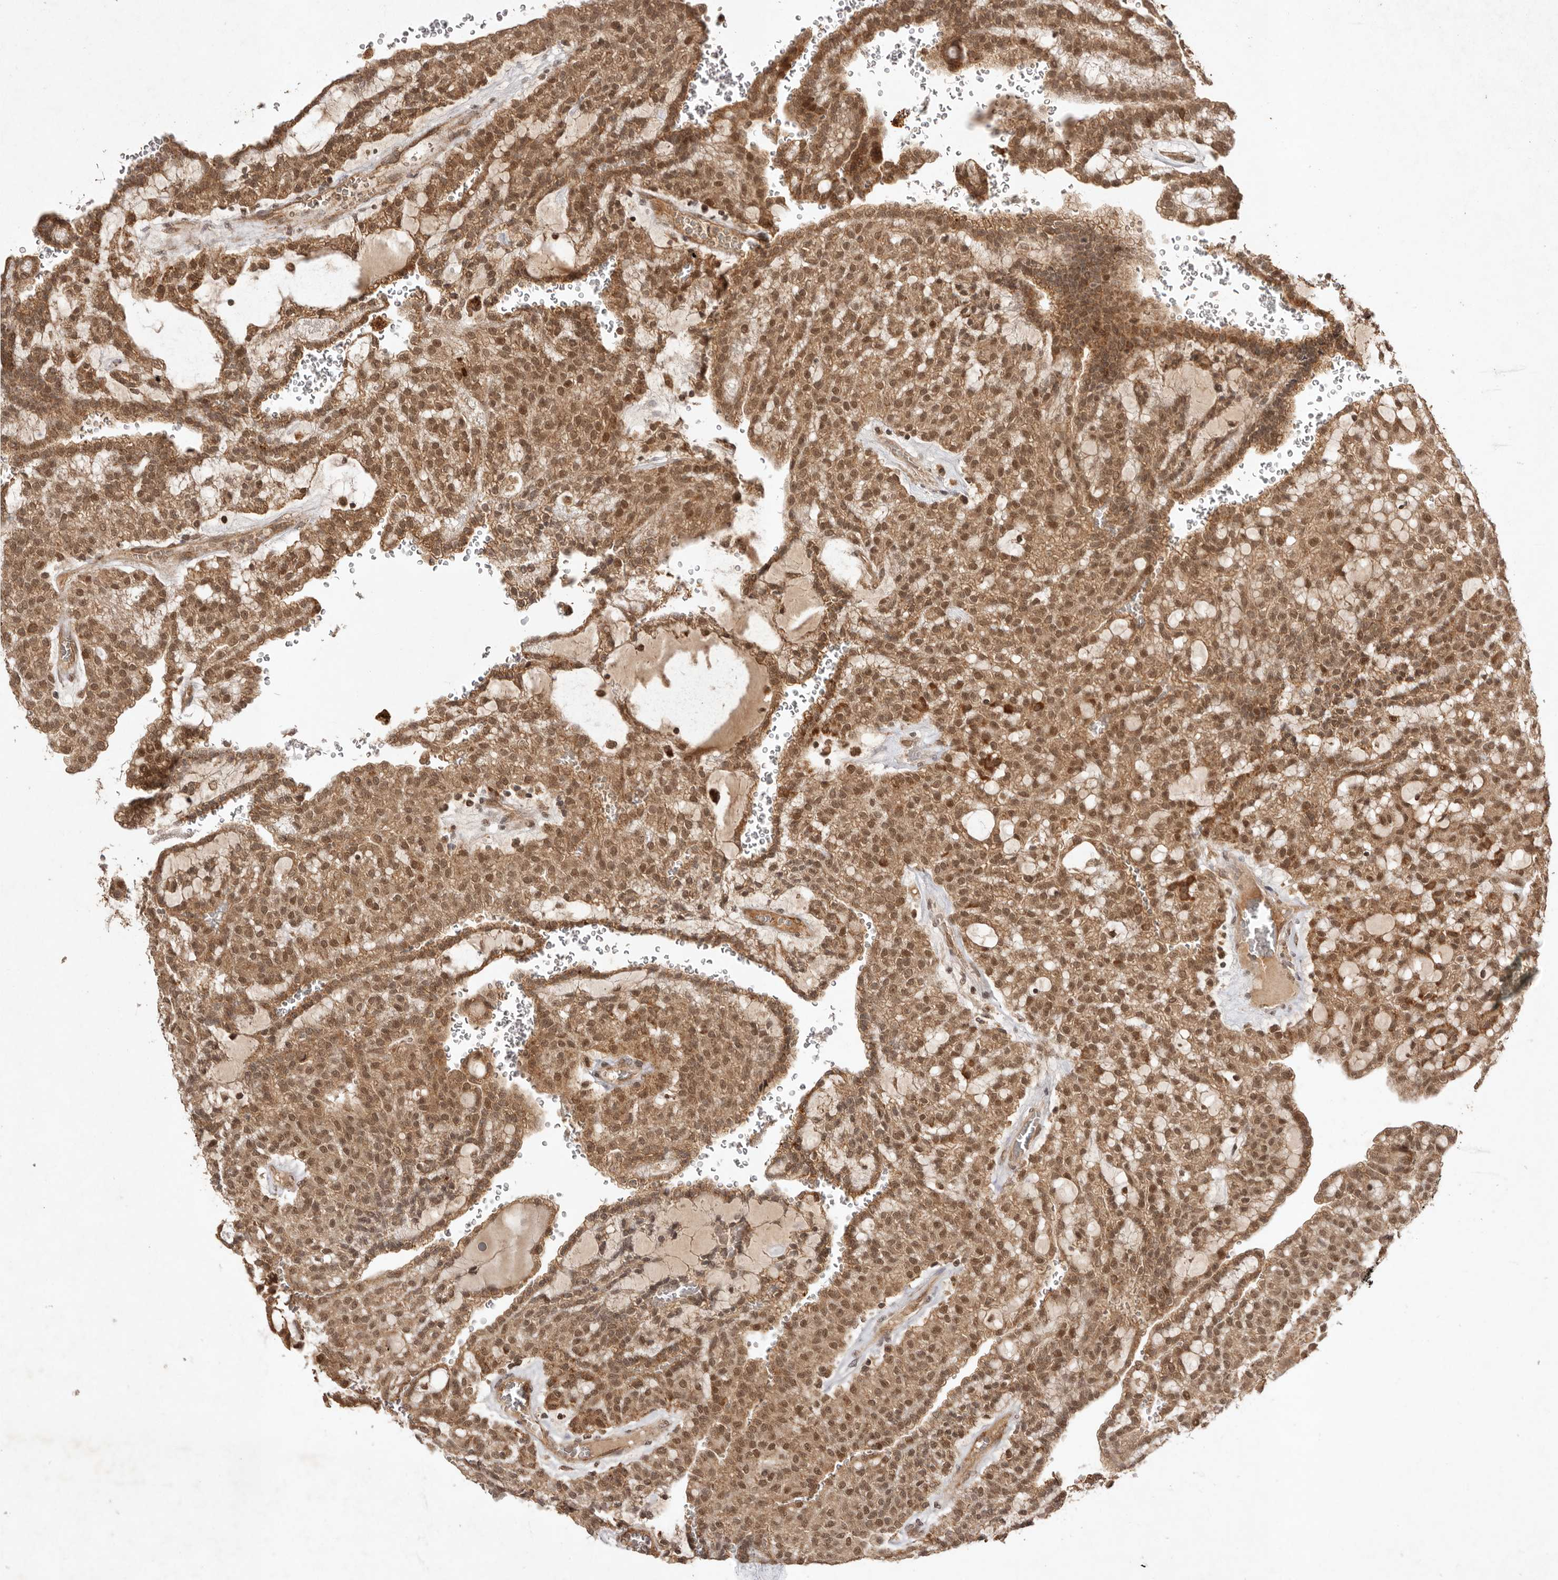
{"staining": {"intensity": "moderate", "quantity": ">75%", "location": "cytoplasmic/membranous,nuclear"}, "tissue": "renal cancer", "cell_type": "Tumor cells", "image_type": "cancer", "snomed": [{"axis": "morphology", "description": "Adenocarcinoma, NOS"}, {"axis": "topography", "description": "Kidney"}], "caption": "High-power microscopy captured an immunohistochemistry image of renal adenocarcinoma, revealing moderate cytoplasmic/membranous and nuclear staining in approximately >75% of tumor cells. The protein of interest is stained brown, and the nuclei are stained in blue (DAB IHC with brightfield microscopy, high magnification).", "gene": "TARS2", "patient": {"sex": "male", "age": 63}}